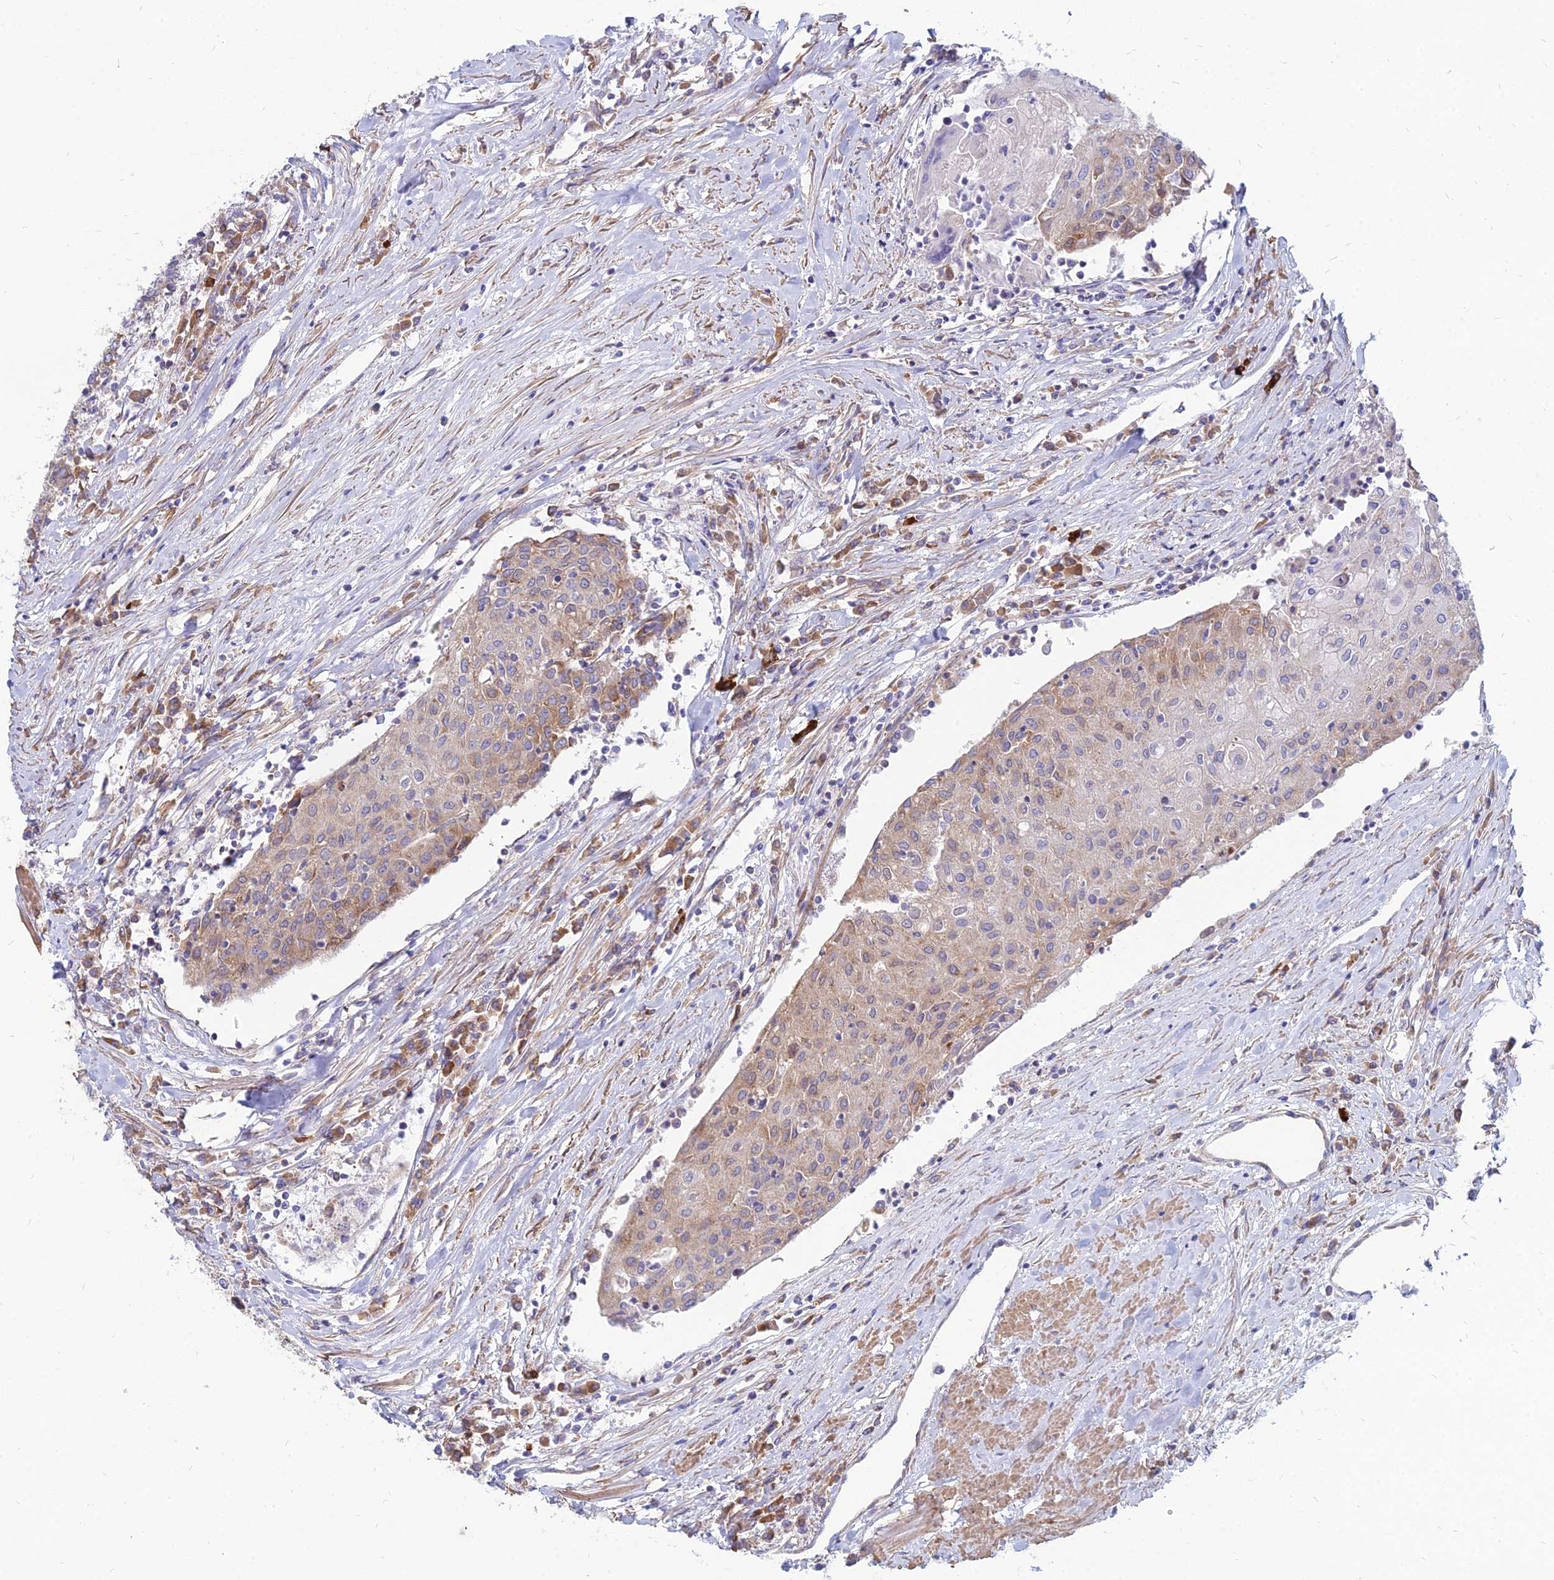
{"staining": {"intensity": "moderate", "quantity": ">75%", "location": "cytoplasmic/membranous"}, "tissue": "urothelial cancer", "cell_type": "Tumor cells", "image_type": "cancer", "snomed": [{"axis": "morphology", "description": "Urothelial carcinoma, High grade"}, {"axis": "topography", "description": "Urinary bladder"}], "caption": "The immunohistochemical stain highlights moderate cytoplasmic/membranous positivity in tumor cells of urothelial cancer tissue.", "gene": "TXLNA", "patient": {"sex": "female", "age": 85}}